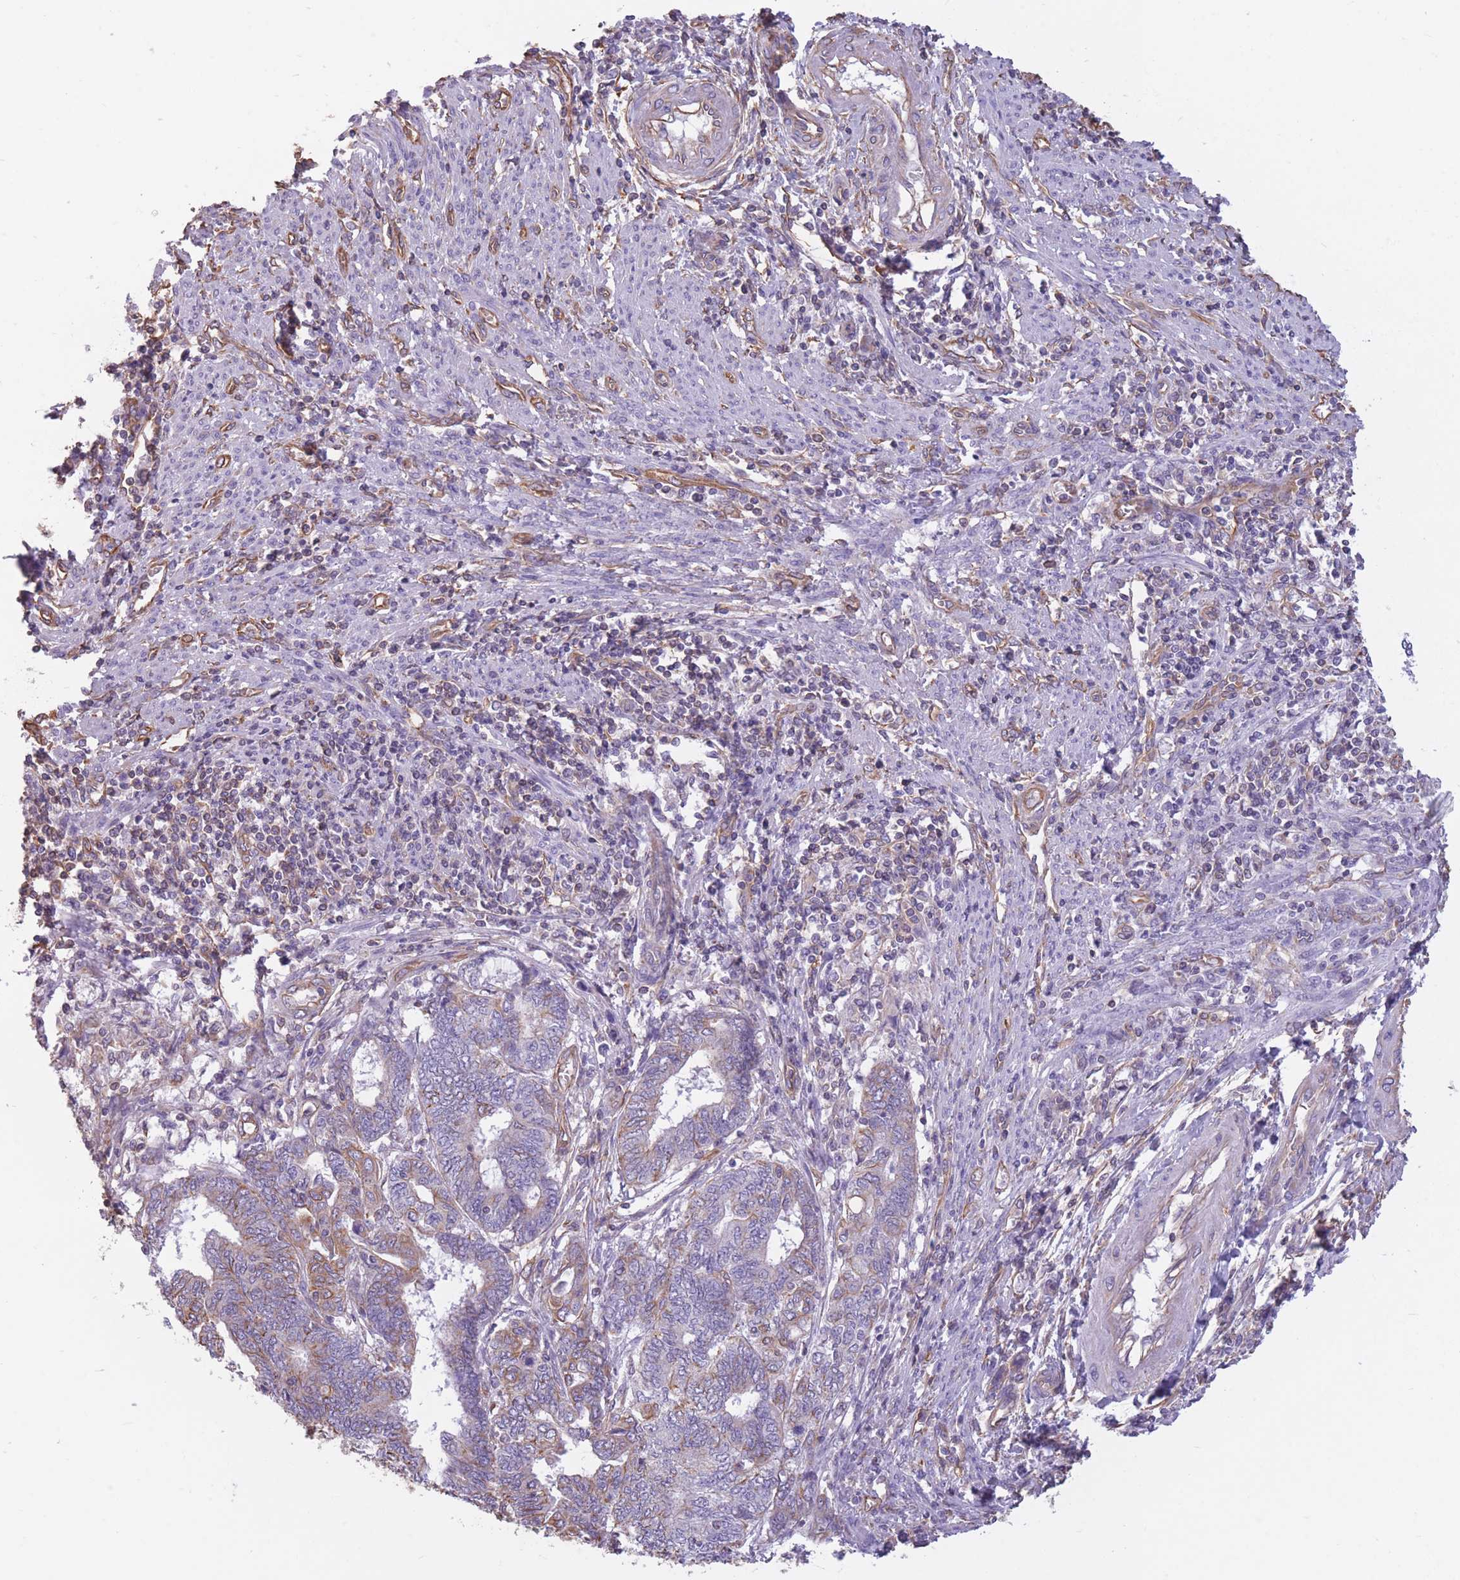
{"staining": {"intensity": "moderate", "quantity": "<25%", "location": "cytoplasmic/membranous"}, "tissue": "endometrial cancer", "cell_type": "Tumor cells", "image_type": "cancer", "snomed": [{"axis": "morphology", "description": "Adenocarcinoma, NOS"}, {"axis": "topography", "description": "Uterus"}, {"axis": "topography", "description": "Endometrium"}], "caption": "Human endometrial cancer stained for a protein (brown) exhibits moderate cytoplasmic/membranous positive staining in about <25% of tumor cells.", "gene": "ADD1", "patient": {"sex": "female", "age": 70}}